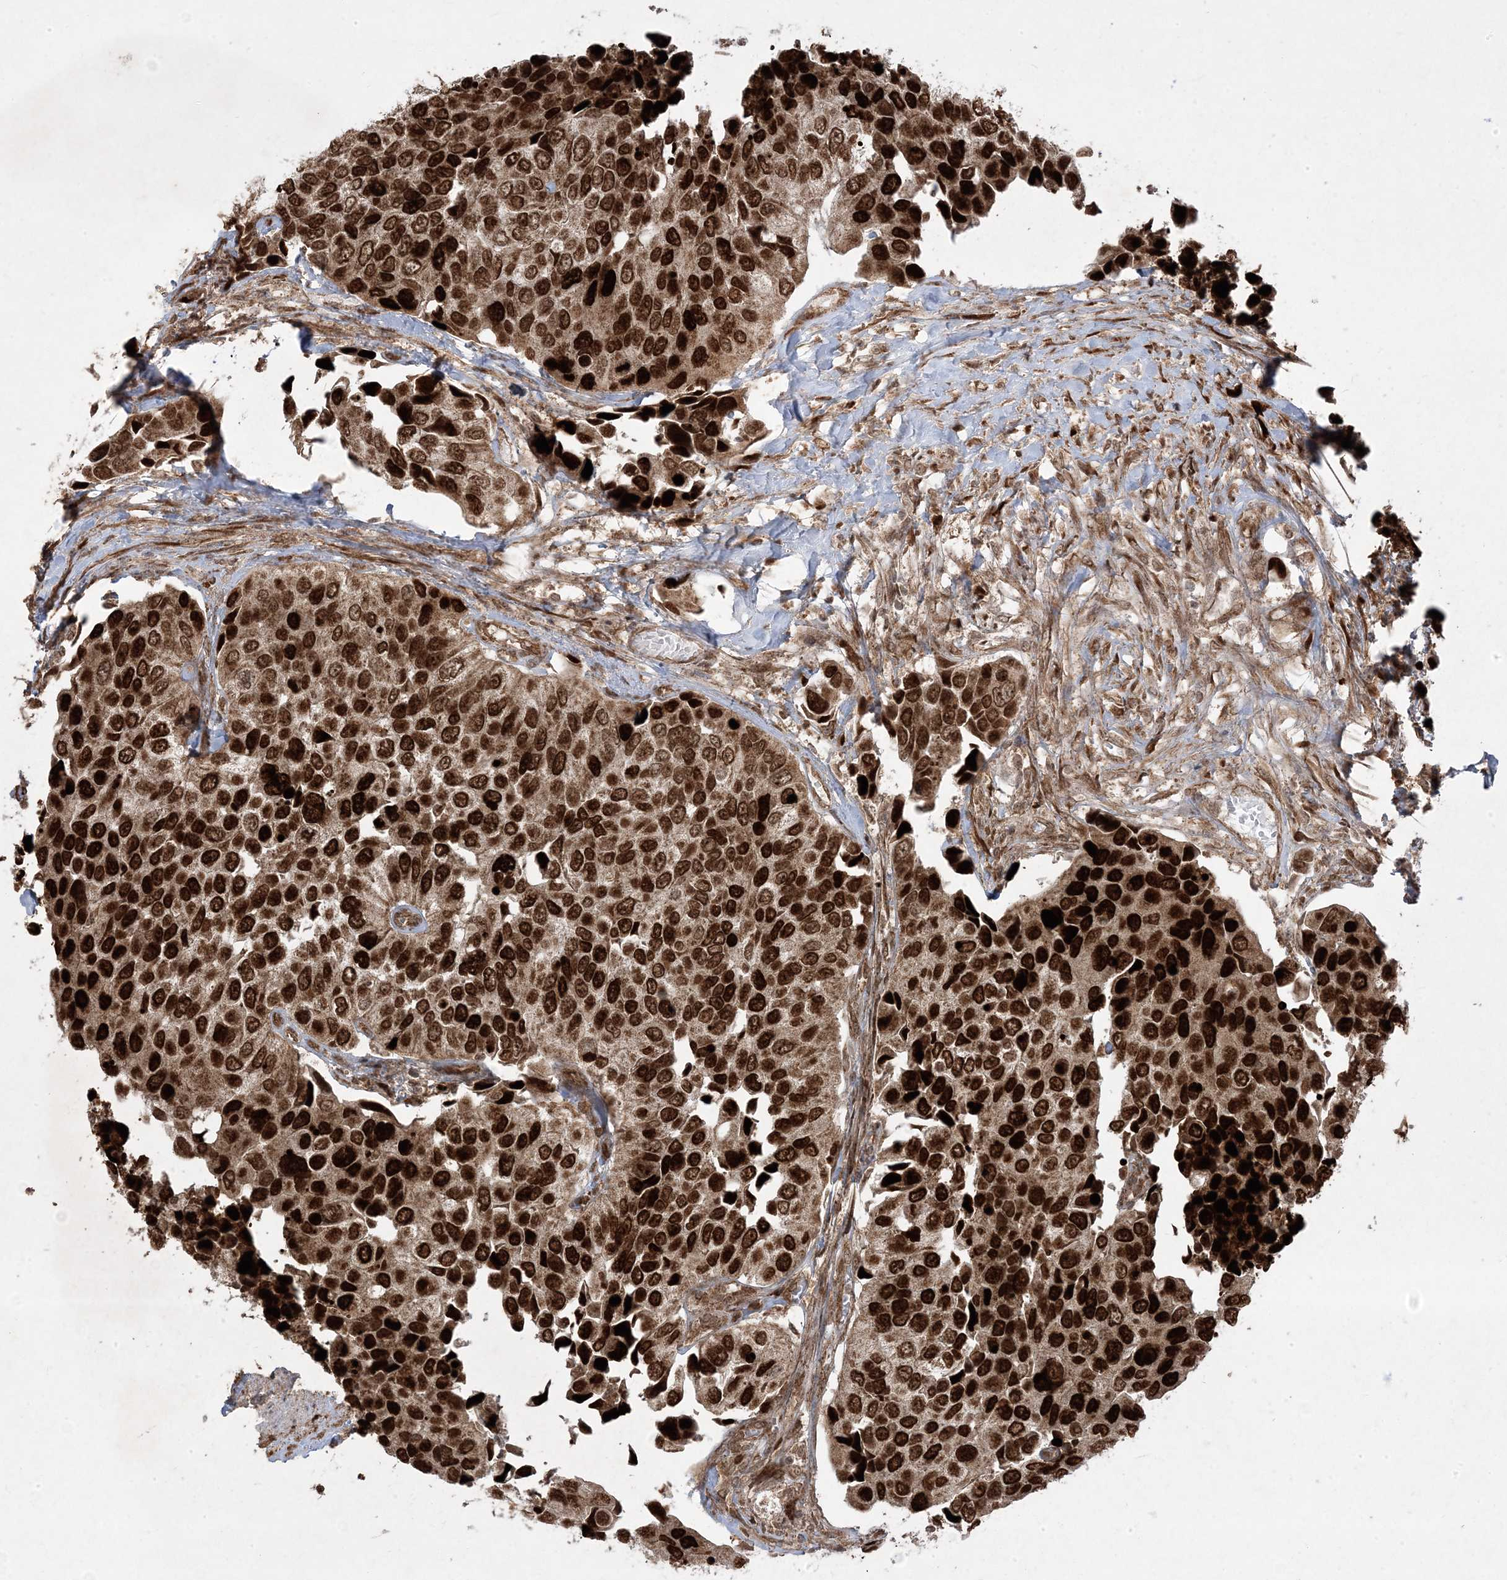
{"staining": {"intensity": "strong", "quantity": ">75%", "location": "nuclear"}, "tissue": "urothelial cancer", "cell_type": "Tumor cells", "image_type": "cancer", "snomed": [{"axis": "morphology", "description": "Urothelial carcinoma, High grade"}, {"axis": "topography", "description": "Urinary bladder"}], "caption": "This micrograph reveals IHC staining of human urothelial cancer, with high strong nuclear positivity in about >75% of tumor cells.", "gene": "PLEKHM2", "patient": {"sex": "male", "age": 74}}